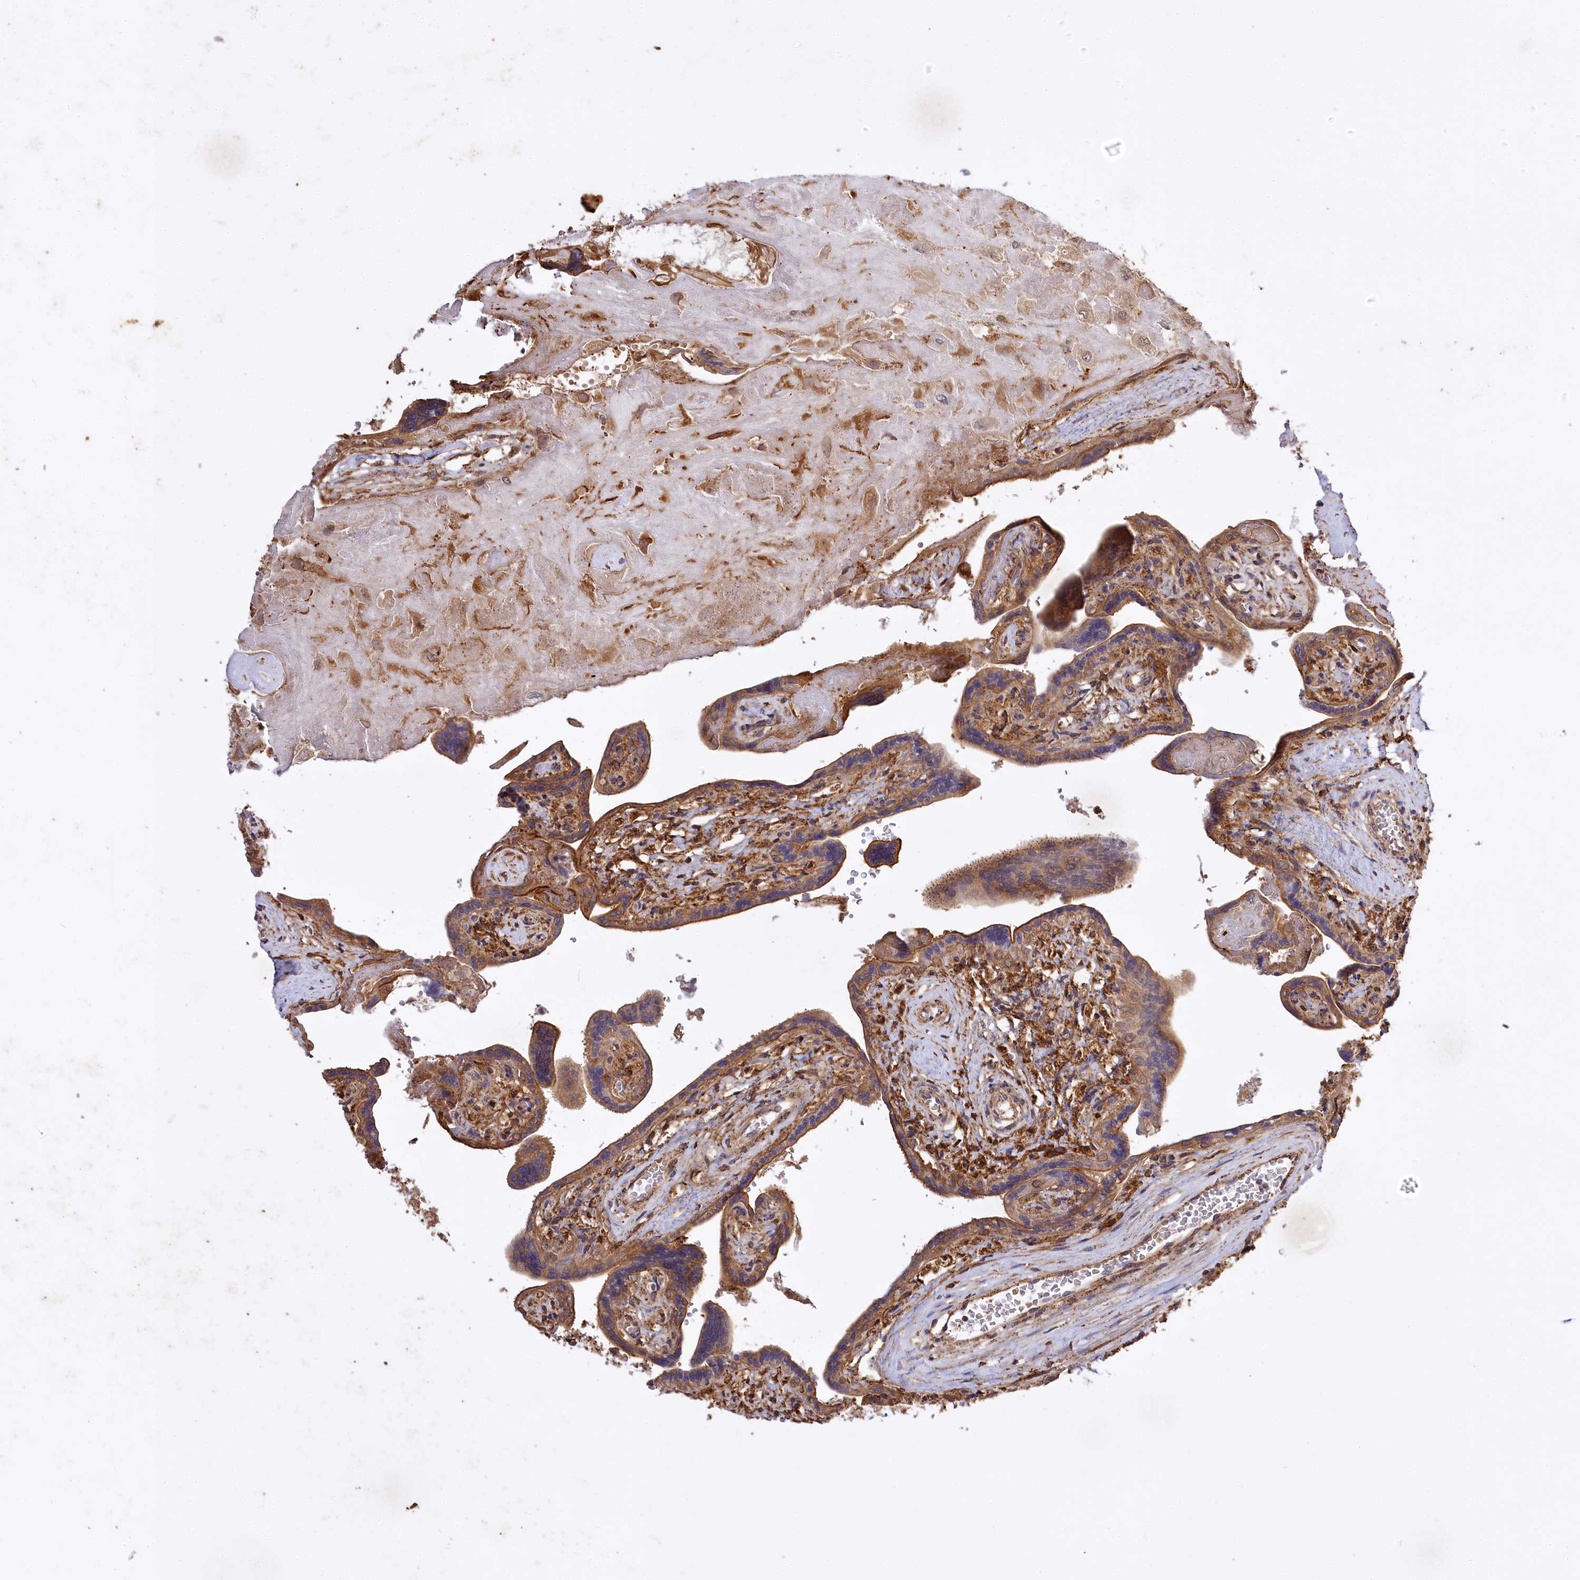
{"staining": {"intensity": "strong", "quantity": ">75%", "location": "cytoplasmic/membranous"}, "tissue": "placenta", "cell_type": "Trophoblastic cells", "image_type": "normal", "snomed": [{"axis": "morphology", "description": "Normal tissue, NOS"}, {"axis": "topography", "description": "Placenta"}], "caption": "Immunohistochemistry image of unremarkable placenta: human placenta stained using immunohistochemistry (IHC) exhibits high levels of strong protein expression localized specifically in the cytoplasmic/membranous of trophoblastic cells, appearing as a cytoplasmic/membranous brown color.", "gene": "CARD19", "patient": {"sex": "female", "age": 37}}